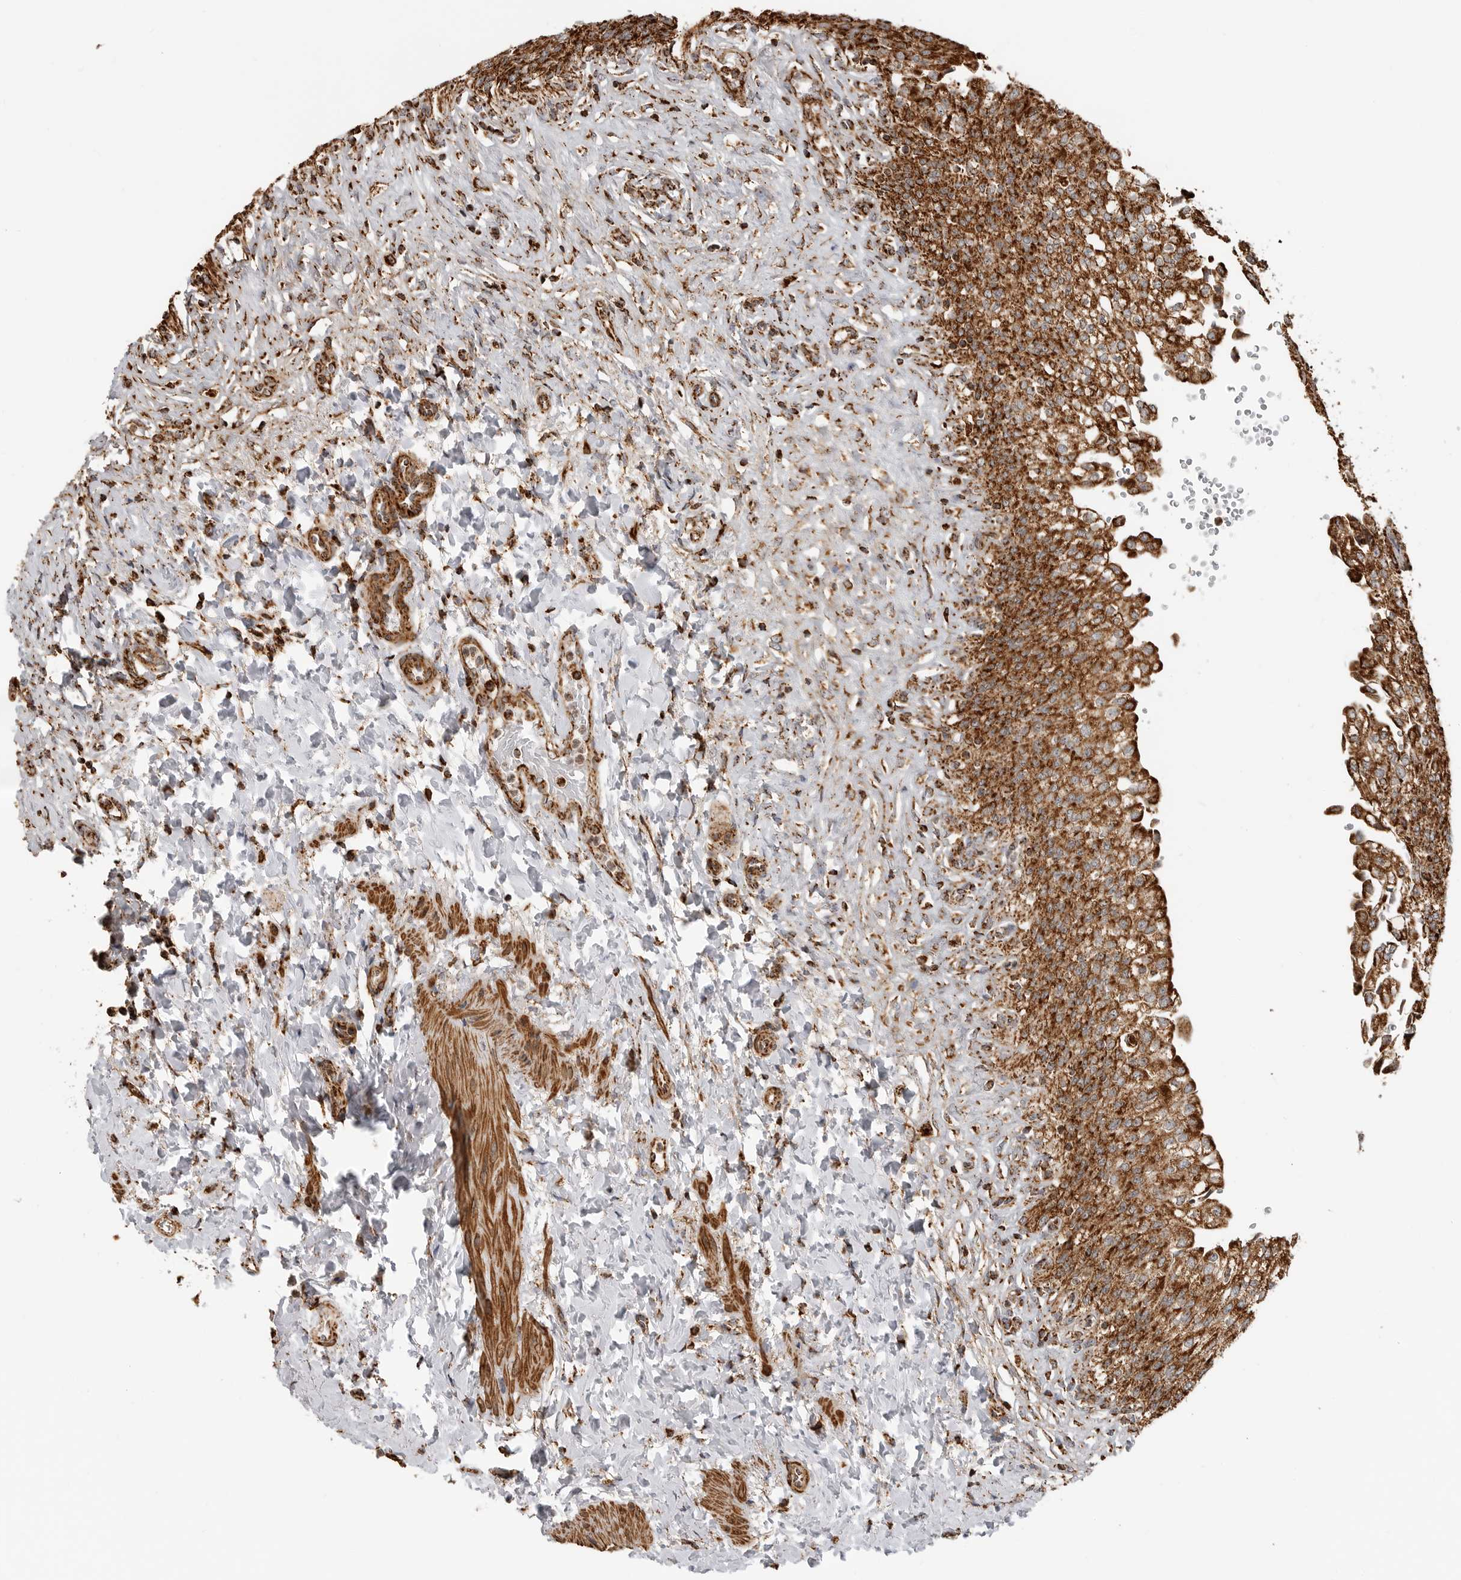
{"staining": {"intensity": "strong", "quantity": ">75%", "location": "cytoplasmic/membranous"}, "tissue": "urinary bladder", "cell_type": "Urothelial cells", "image_type": "normal", "snomed": [{"axis": "morphology", "description": "Urothelial carcinoma, High grade"}, {"axis": "topography", "description": "Urinary bladder"}], "caption": "Immunohistochemical staining of unremarkable human urinary bladder reveals >75% levels of strong cytoplasmic/membranous protein expression in approximately >75% of urothelial cells. The protein is shown in brown color, while the nuclei are stained blue.", "gene": "BMP2K", "patient": {"sex": "male", "age": 46}}